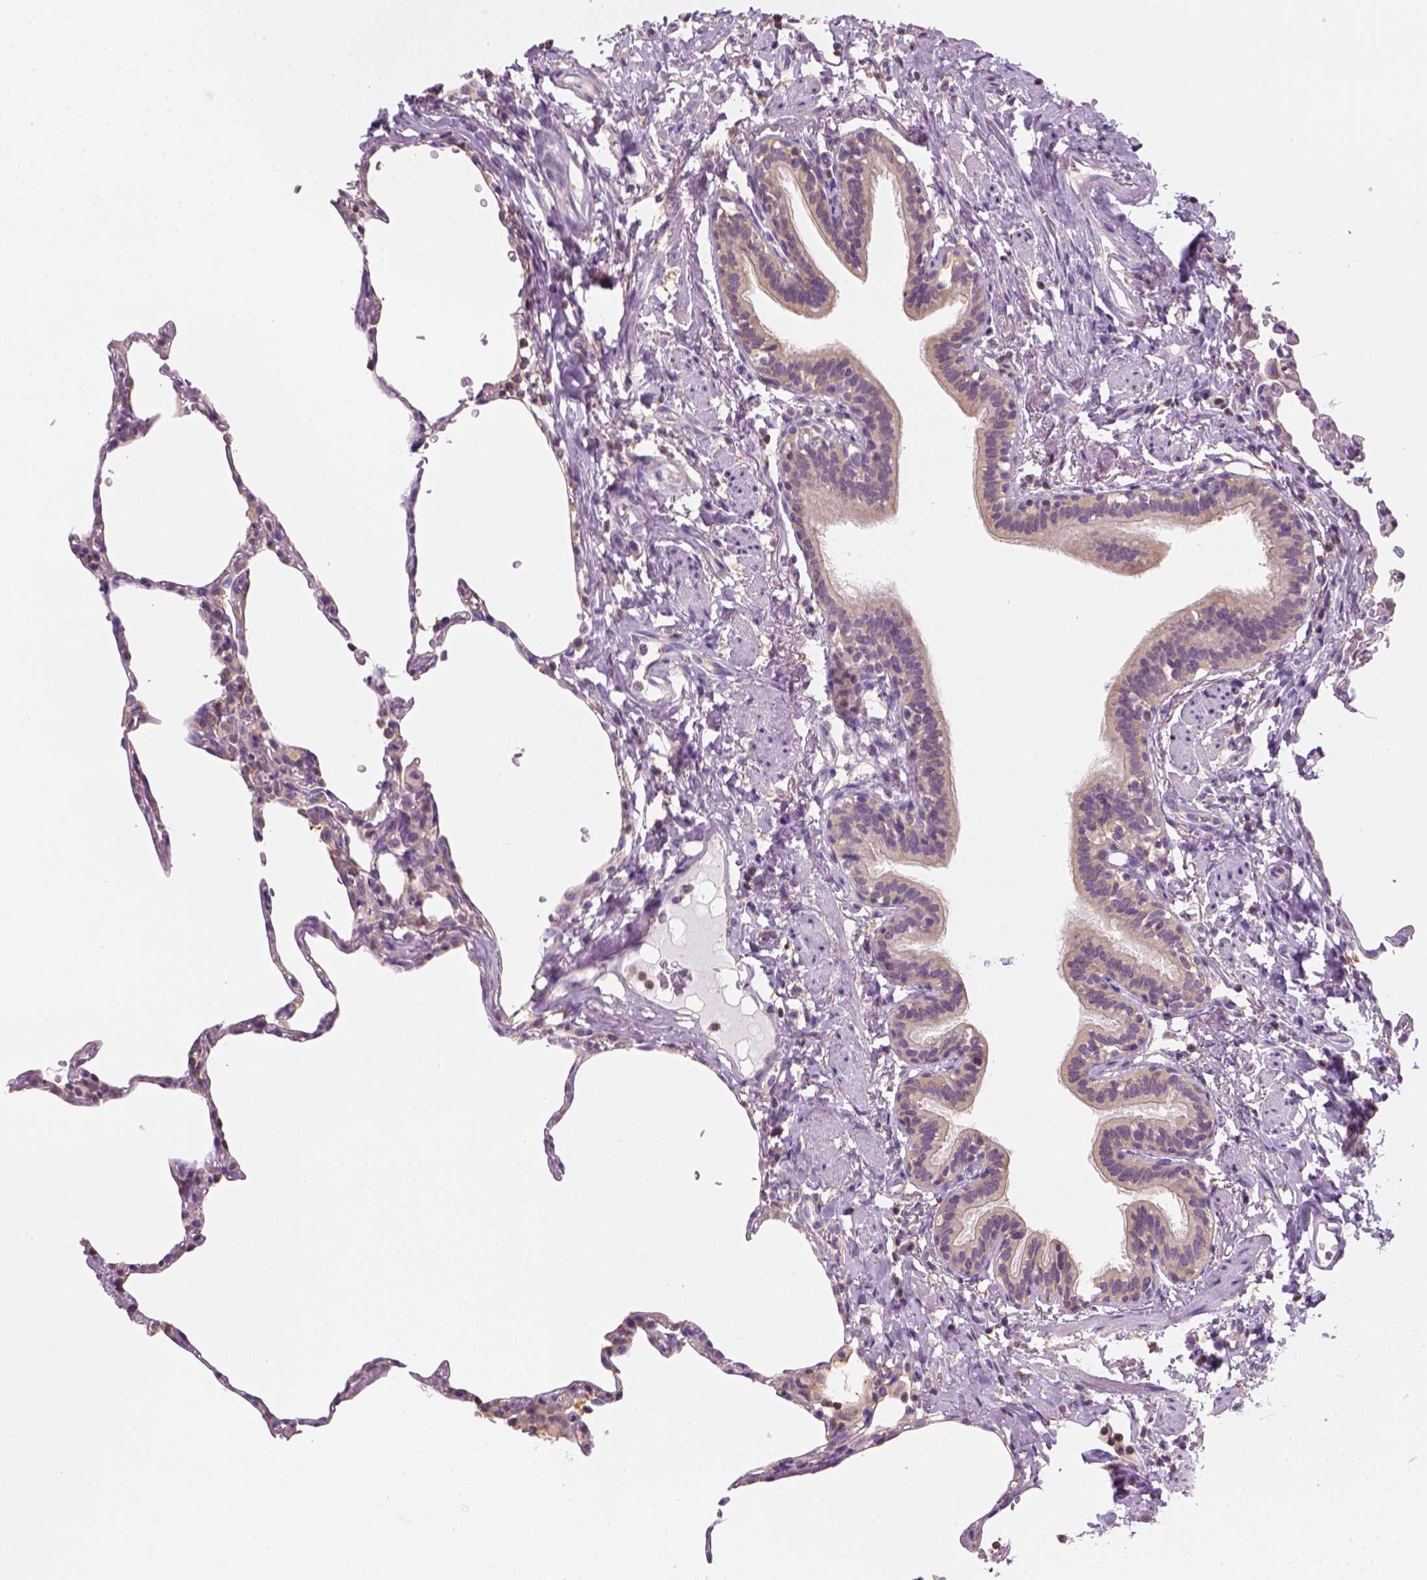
{"staining": {"intensity": "negative", "quantity": "none", "location": "none"}, "tissue": "lung", "cell_type": "Alveolar cells", "image_type": "normal", "snomed": [{"axis": "morphology", "description": "Normal tissue, NOS"}, {"axis": "topography", "description": "Lung"}], "caption": "Immunohistochemistry (IHC) micrograph of benign human lung stained for a protein (brown), which reveals no positivity in alveolar cells.", "gene": "EPHB1", "patient": {"sex": "female", "age": 57}}